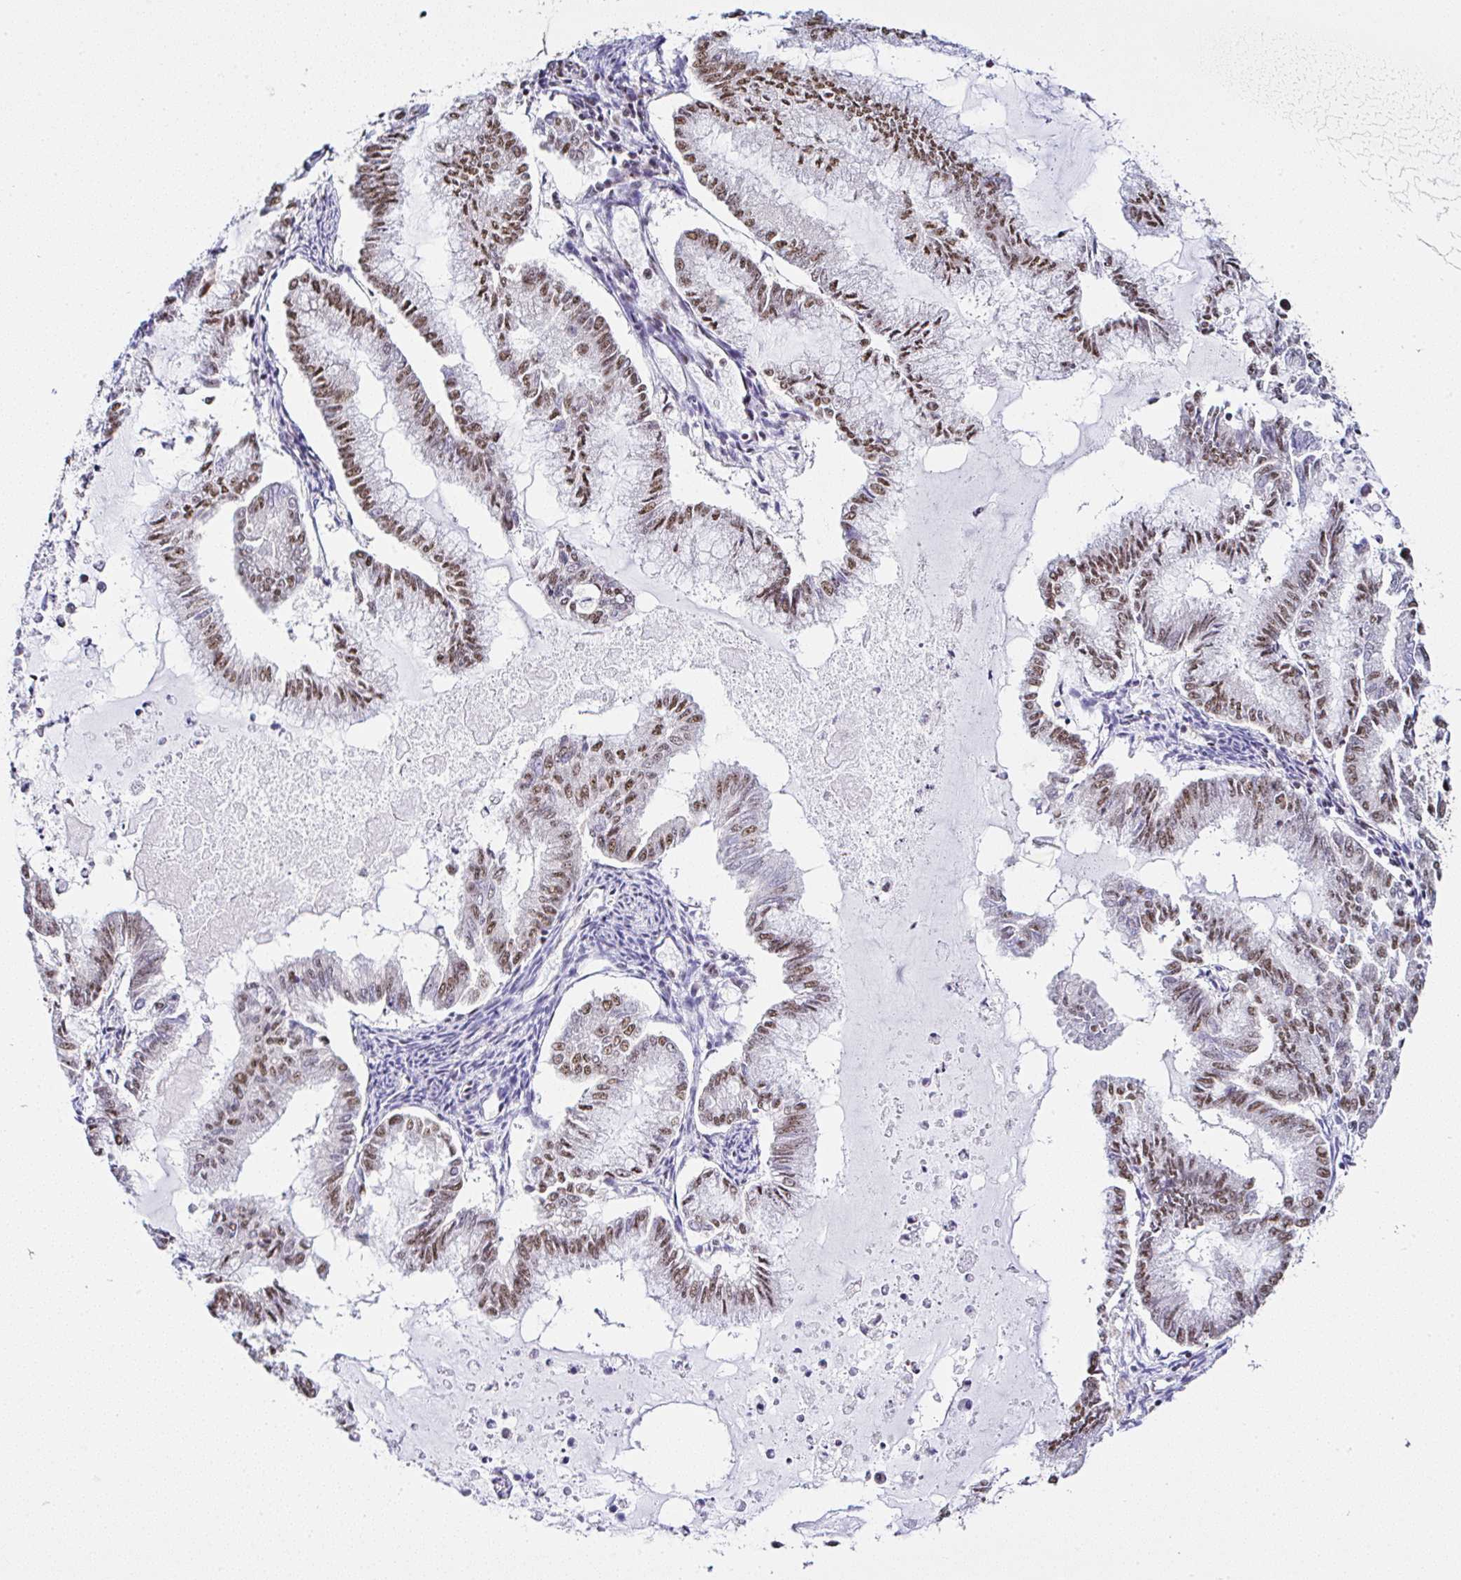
{"staining": {"intensity": "moderate", "quantity": ">75%", "location": "nuclear"}, "tissue": "endometrial cancer", "cell_type": "Tumor cells", "image_type": "cancer", "snomed": [{"axis": "morphology", "description": "Adenocarcinoma, NOS"}, {"axis": "topography", "description": "Endometrium"}], "caption": "This image shows IHC staining of human endometrial cancer (adenocarcinoma), with medium moderate nuclear positivity in about >75% of tumor cells.", "gene": "PTPN2", "patient": {"sex": "female", "age": 79}}